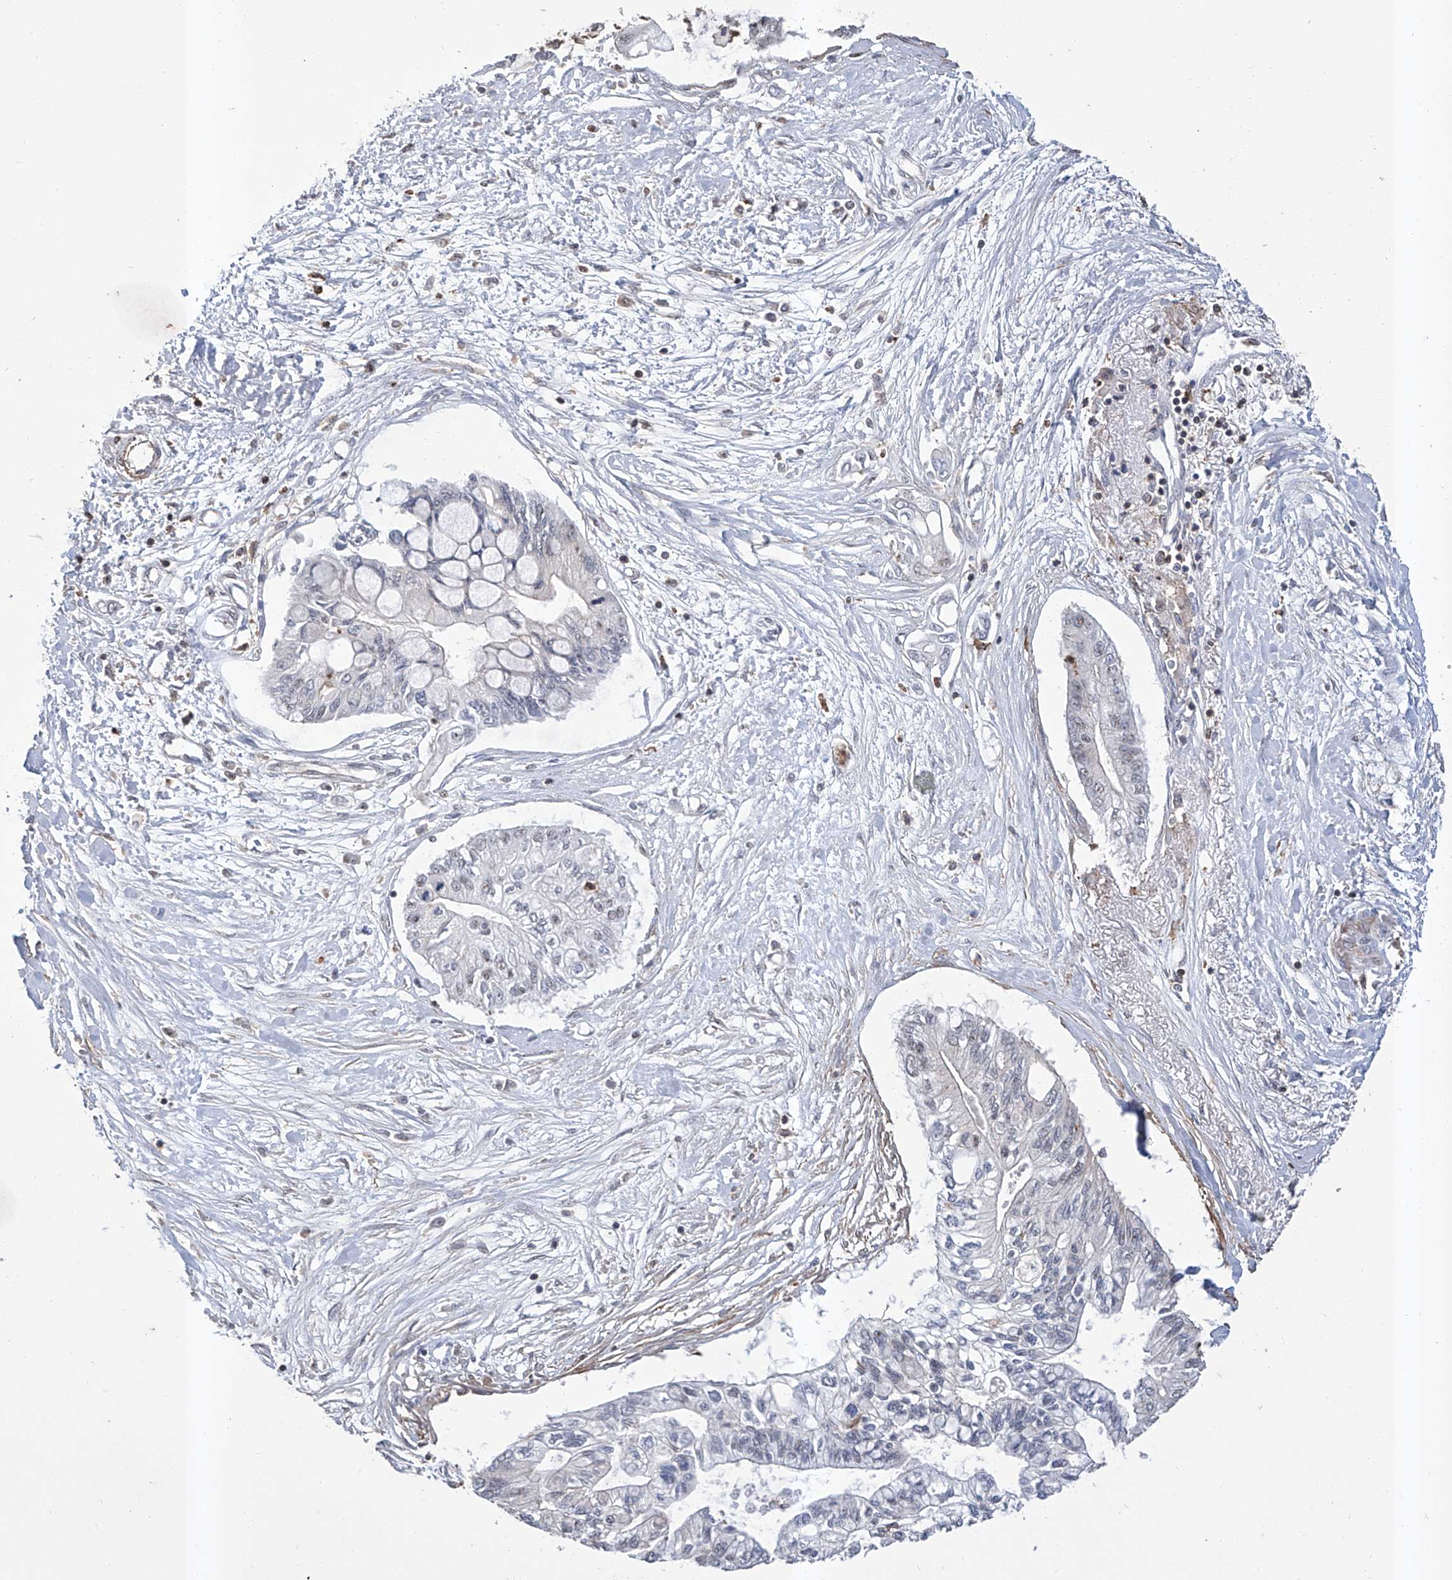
{"staining": {"intensity": "negative", "quantity": "none", "location": "none"}, "tissue": "pancreatic cancer", "cell_type": "Tumor cells", "image_type": "cancer", "snomed": [{"axis": "morphology", "description": "Adenocarcinoma, NOS"}, {"axis": "topography", "description": "Pancreas"}], "caption": "DAB (3,3'-diaminobenzidine) immunohistochemical staining of pancreatic adenocarcinoma reveals no significant staining in tumor cells. (Brightfield microscopy of DAB (3,3'-diaminobenzidine) IHC at high magnification).", "gene": "GPT", "patient": {"sex": "female", "age": 77}}